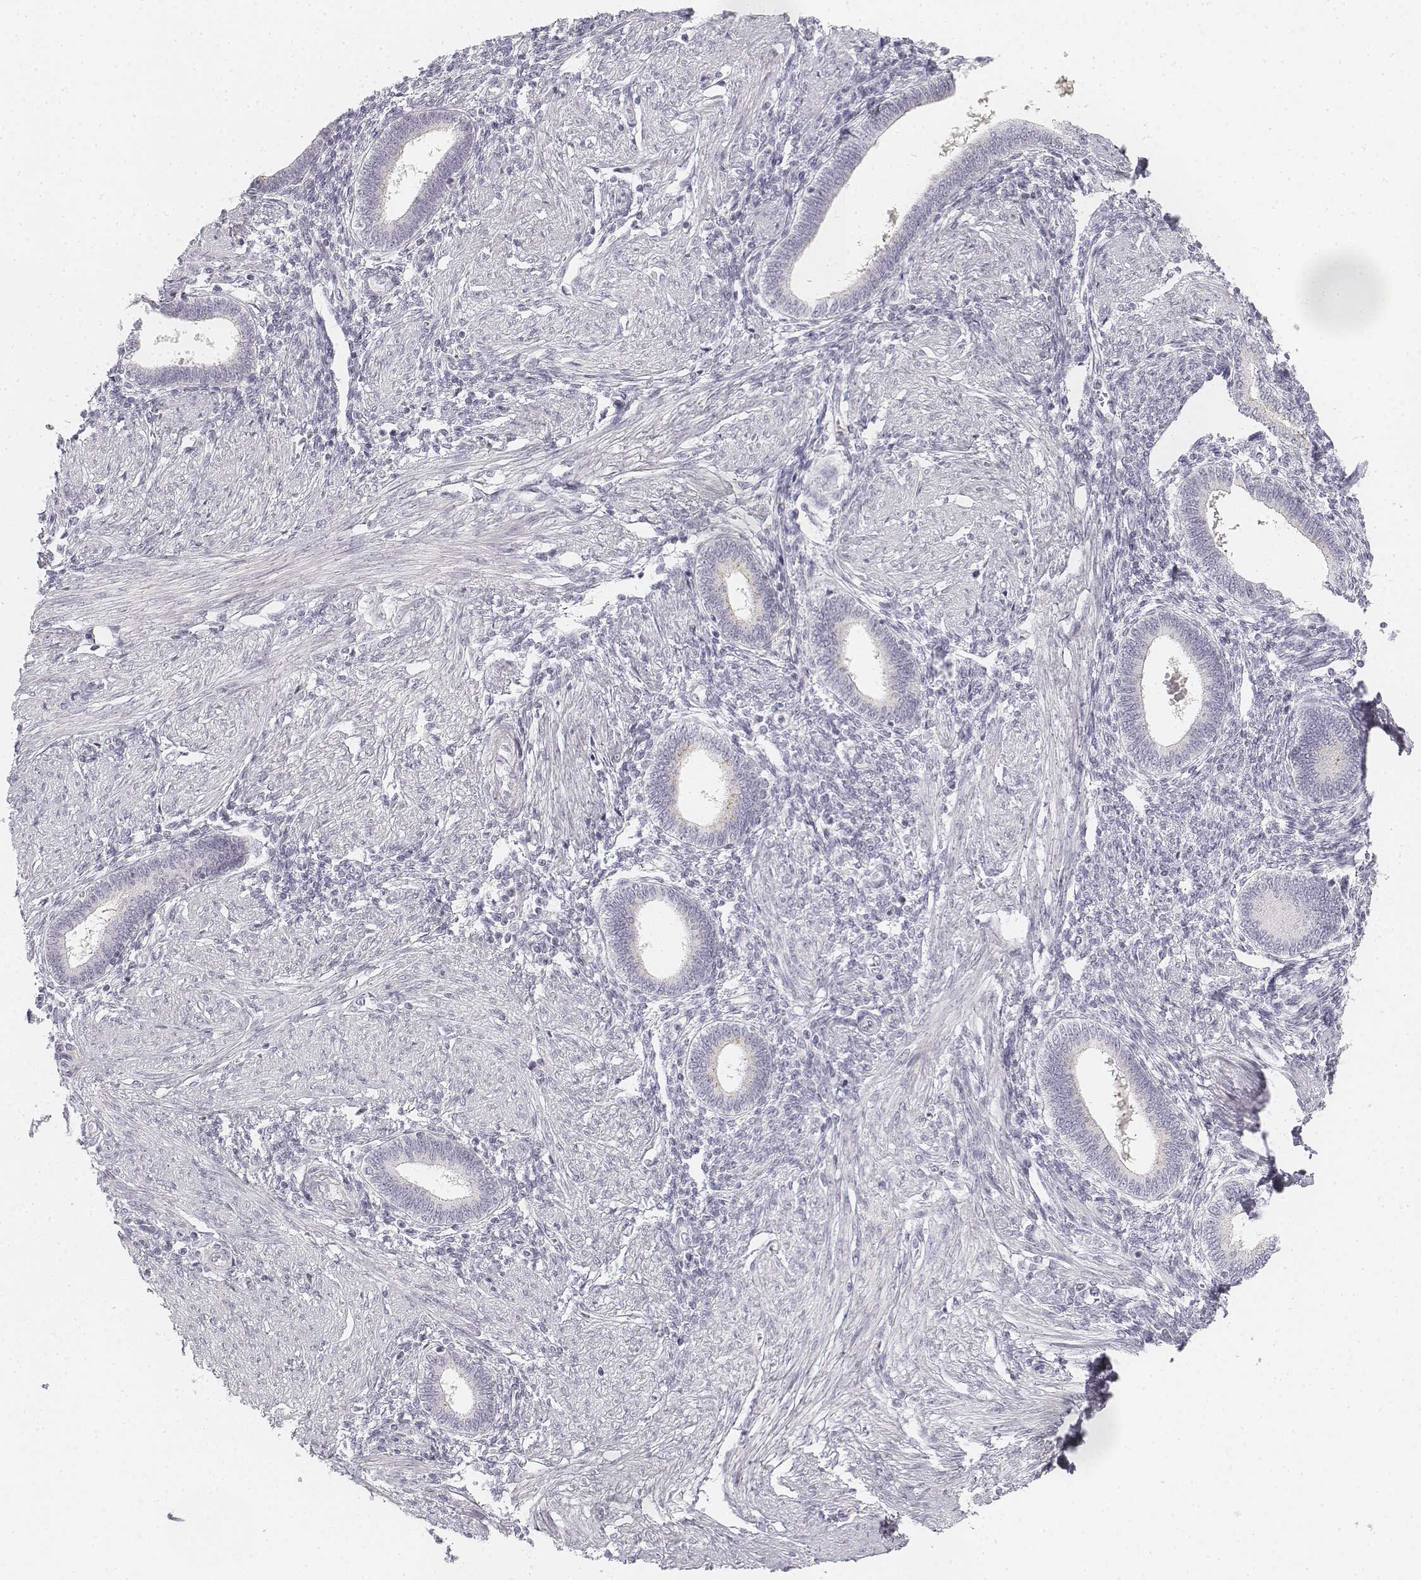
{"staining": {"intensity": "negative", "quantity": "none", "location": "none"}, "tissue": "endometrium", "cell_type": "Cells in endometrial stroma", "image_type": "normal", "snomed": [{"axis": "morphology", "description": "Normal tissue, NOS"}, {"axis": "topography", "description": "Endometrium"}], "caption": "Immunohistochemical staining of unremarkable endometrium exhibits no significant expression in cells in endometrial stroma.", "gene": "DSG4", "patient": {"sex": "female", "age": 42}}